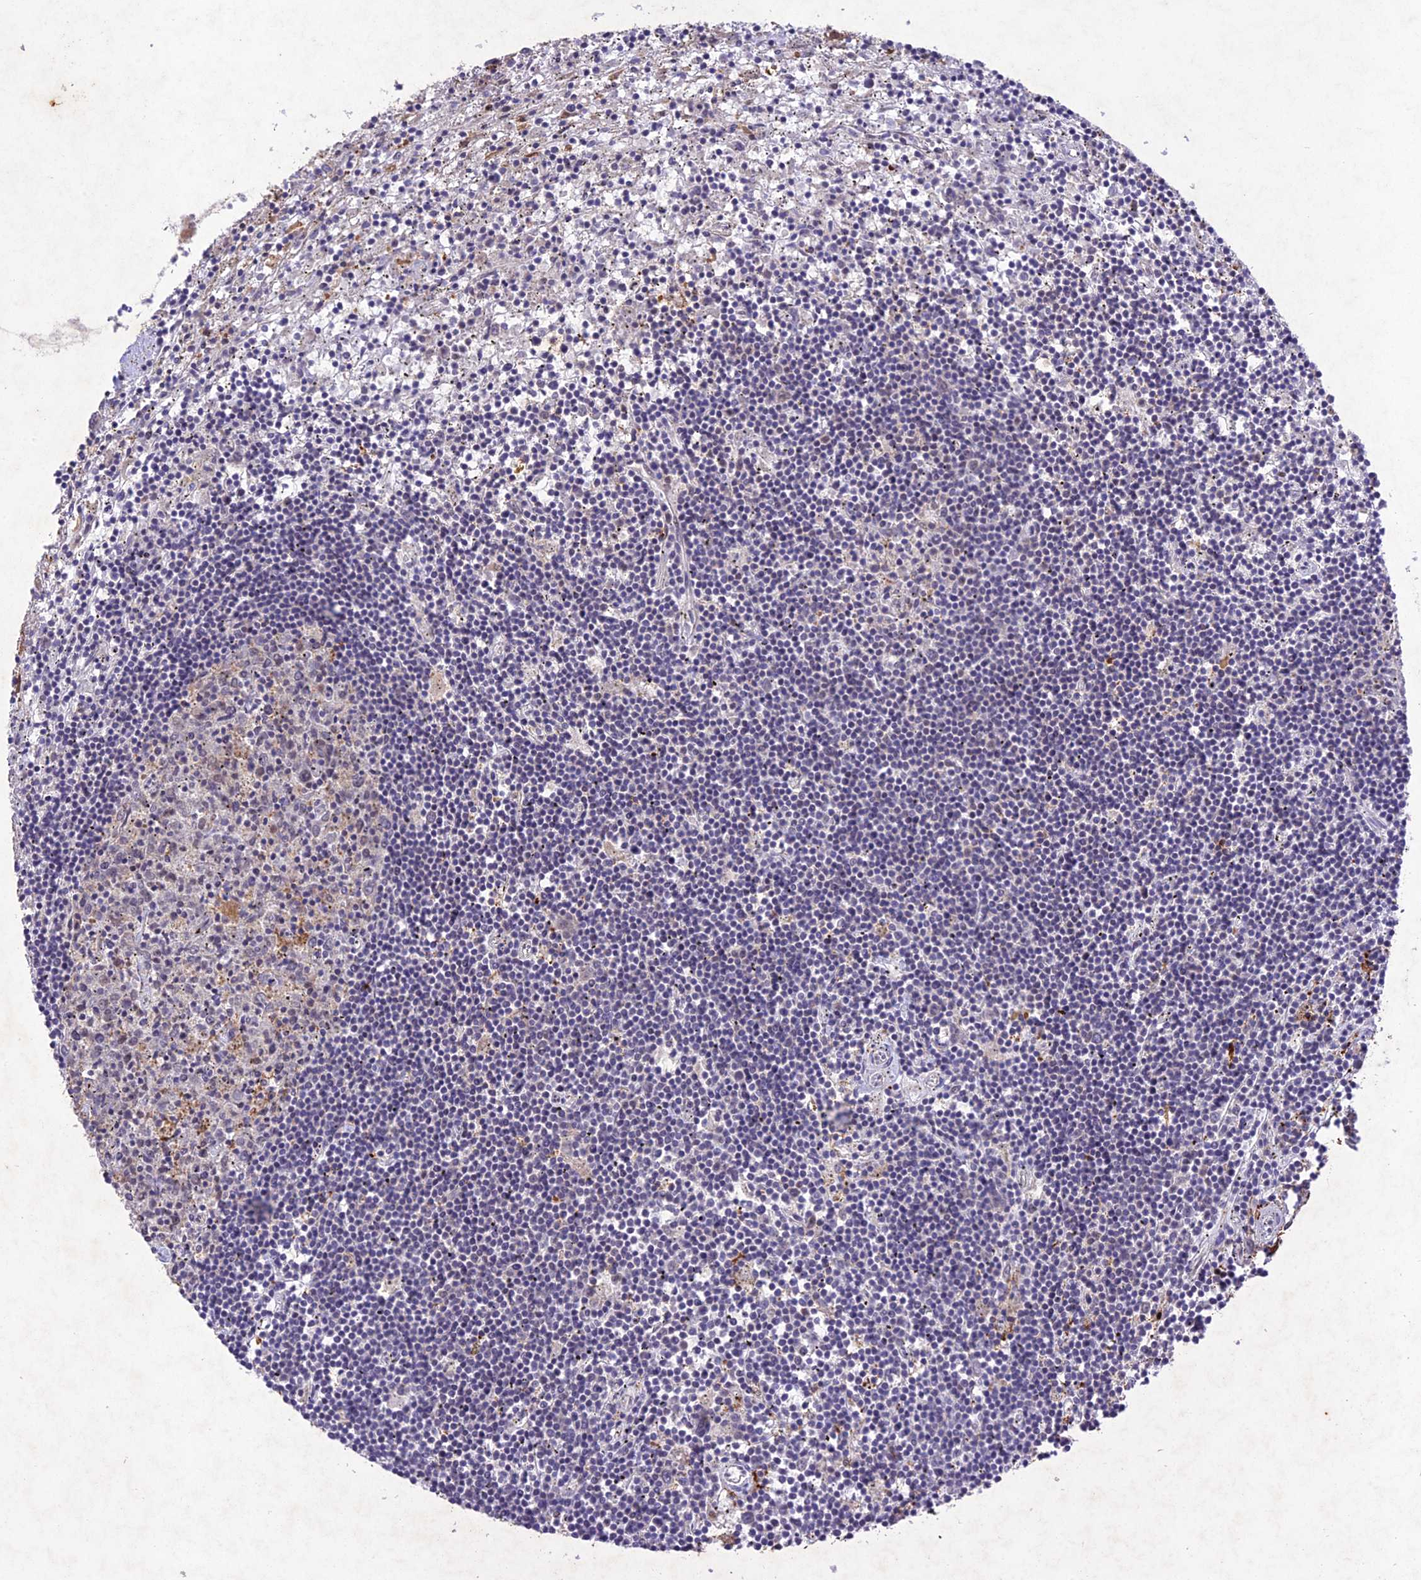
{"staining": {"intensity": "negative", "quantity": "none", "location": "none"}, "tissue": "lymphoma", "cell_type": "Tumor cells", "image_type": "cancer", "snomed": [{"axis": "morphology", "description": "Malignant lymphoma, non-Hodgkin's type, Low grade"}, {"axis": "topography", "description": "Spleen"}], "caption": "High power microscopy image of an IHC histopathology image of malignant lymphoma, non-Hodgkin's type (low-grade), revealing no significant staining in tumor cells.", "gene": "ANKRD52", "patient": {"sex": "male", "age": 76}}